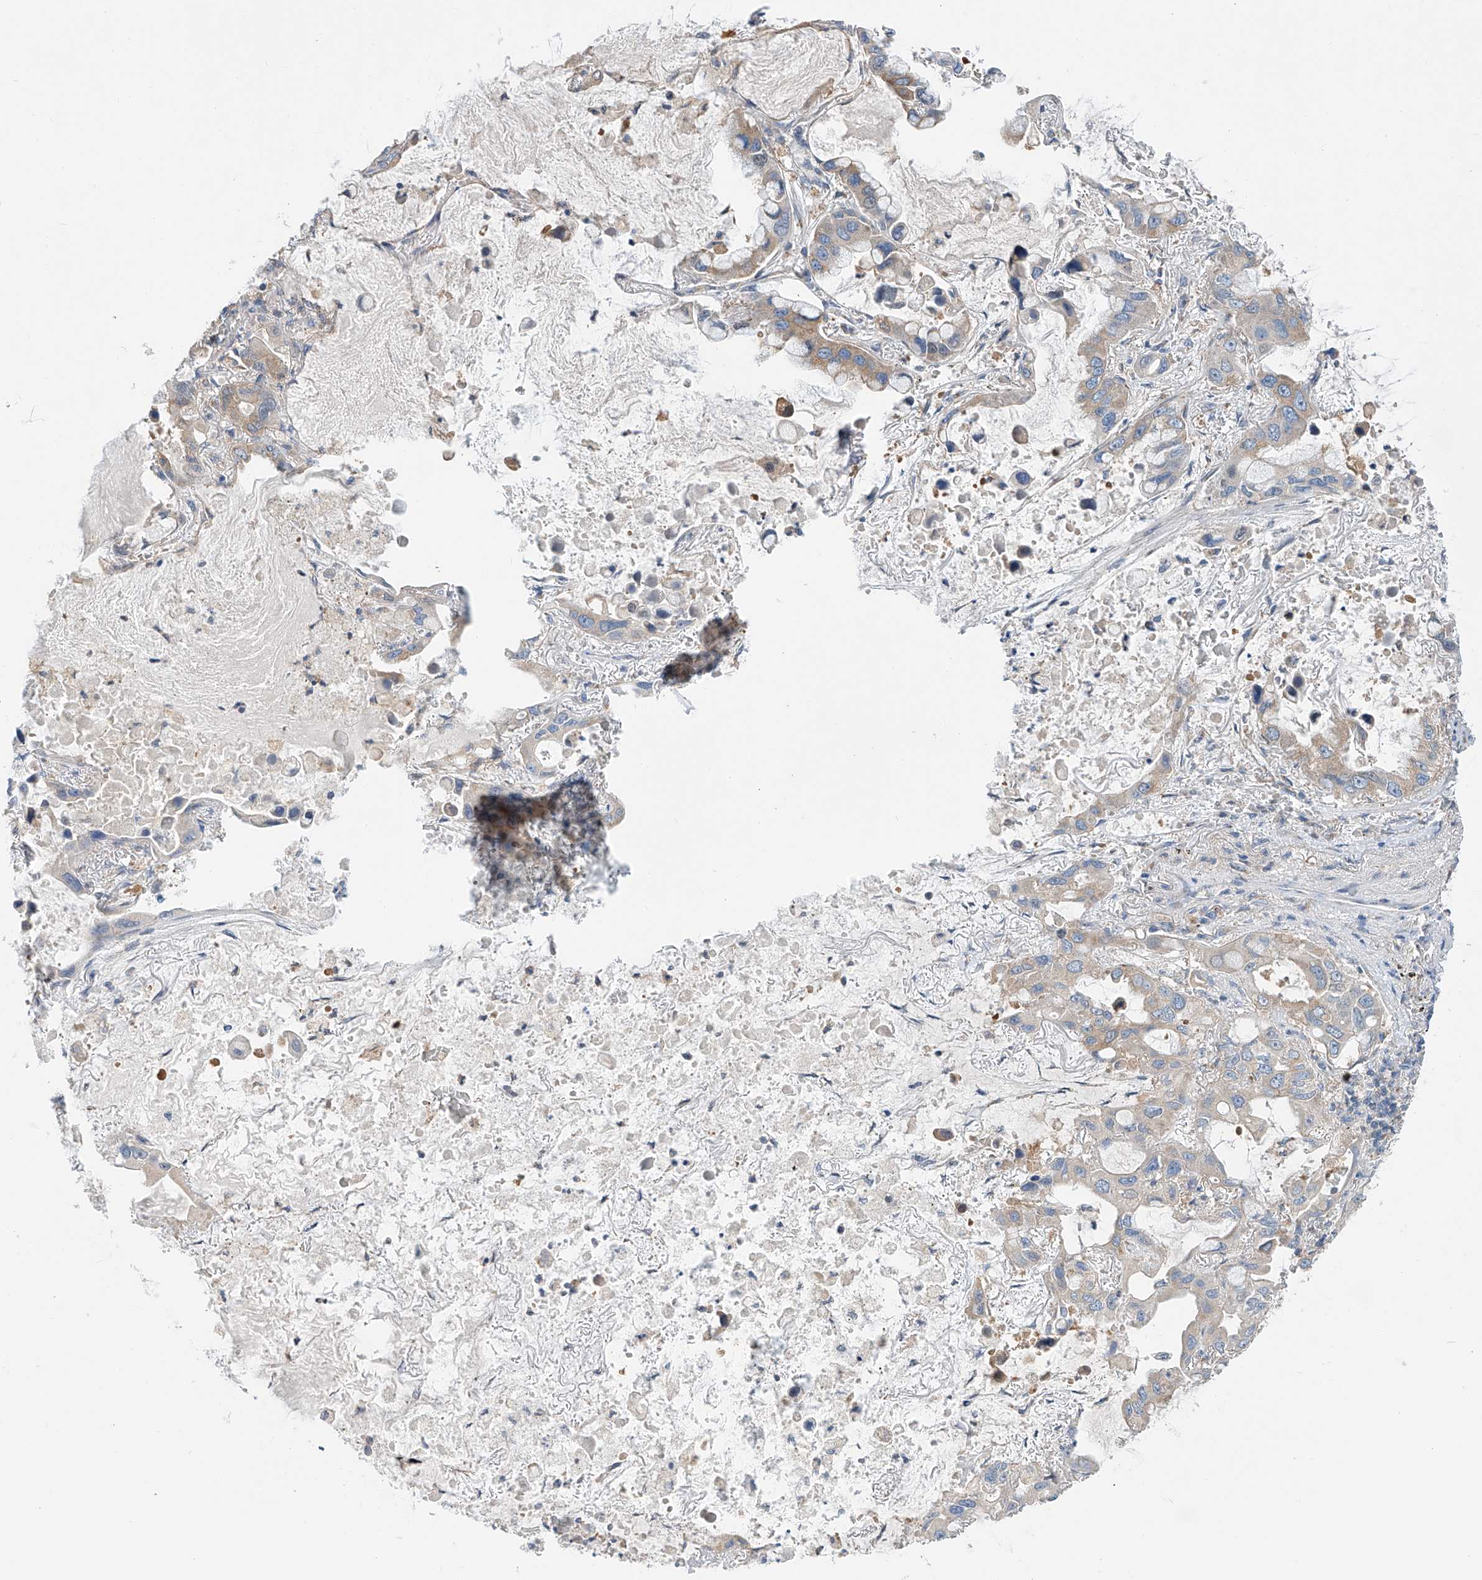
{"staining": {"intensity": "weak", "quantity": "25%-75%", "location": "cytoplasmic/membranous"}, "tissue": "lung cancer", "cell_type": "Tumor cells", "image_type": "cancer", "snomed": [{"axis": "morphology", "description": "Adenocarcinoma, NOS"}, {"axis": "topography", "description": "Lung"}], "caption": "An image of lung cancer stained for a protein demonstrates weak cytoplasmic/membranous brown staining in tumor cells. (brown staining indicates protein expression, while blue staining denotes nuclei).", "gene": "SLC22A7", "patient": {"sex": "male", "age": 64}}